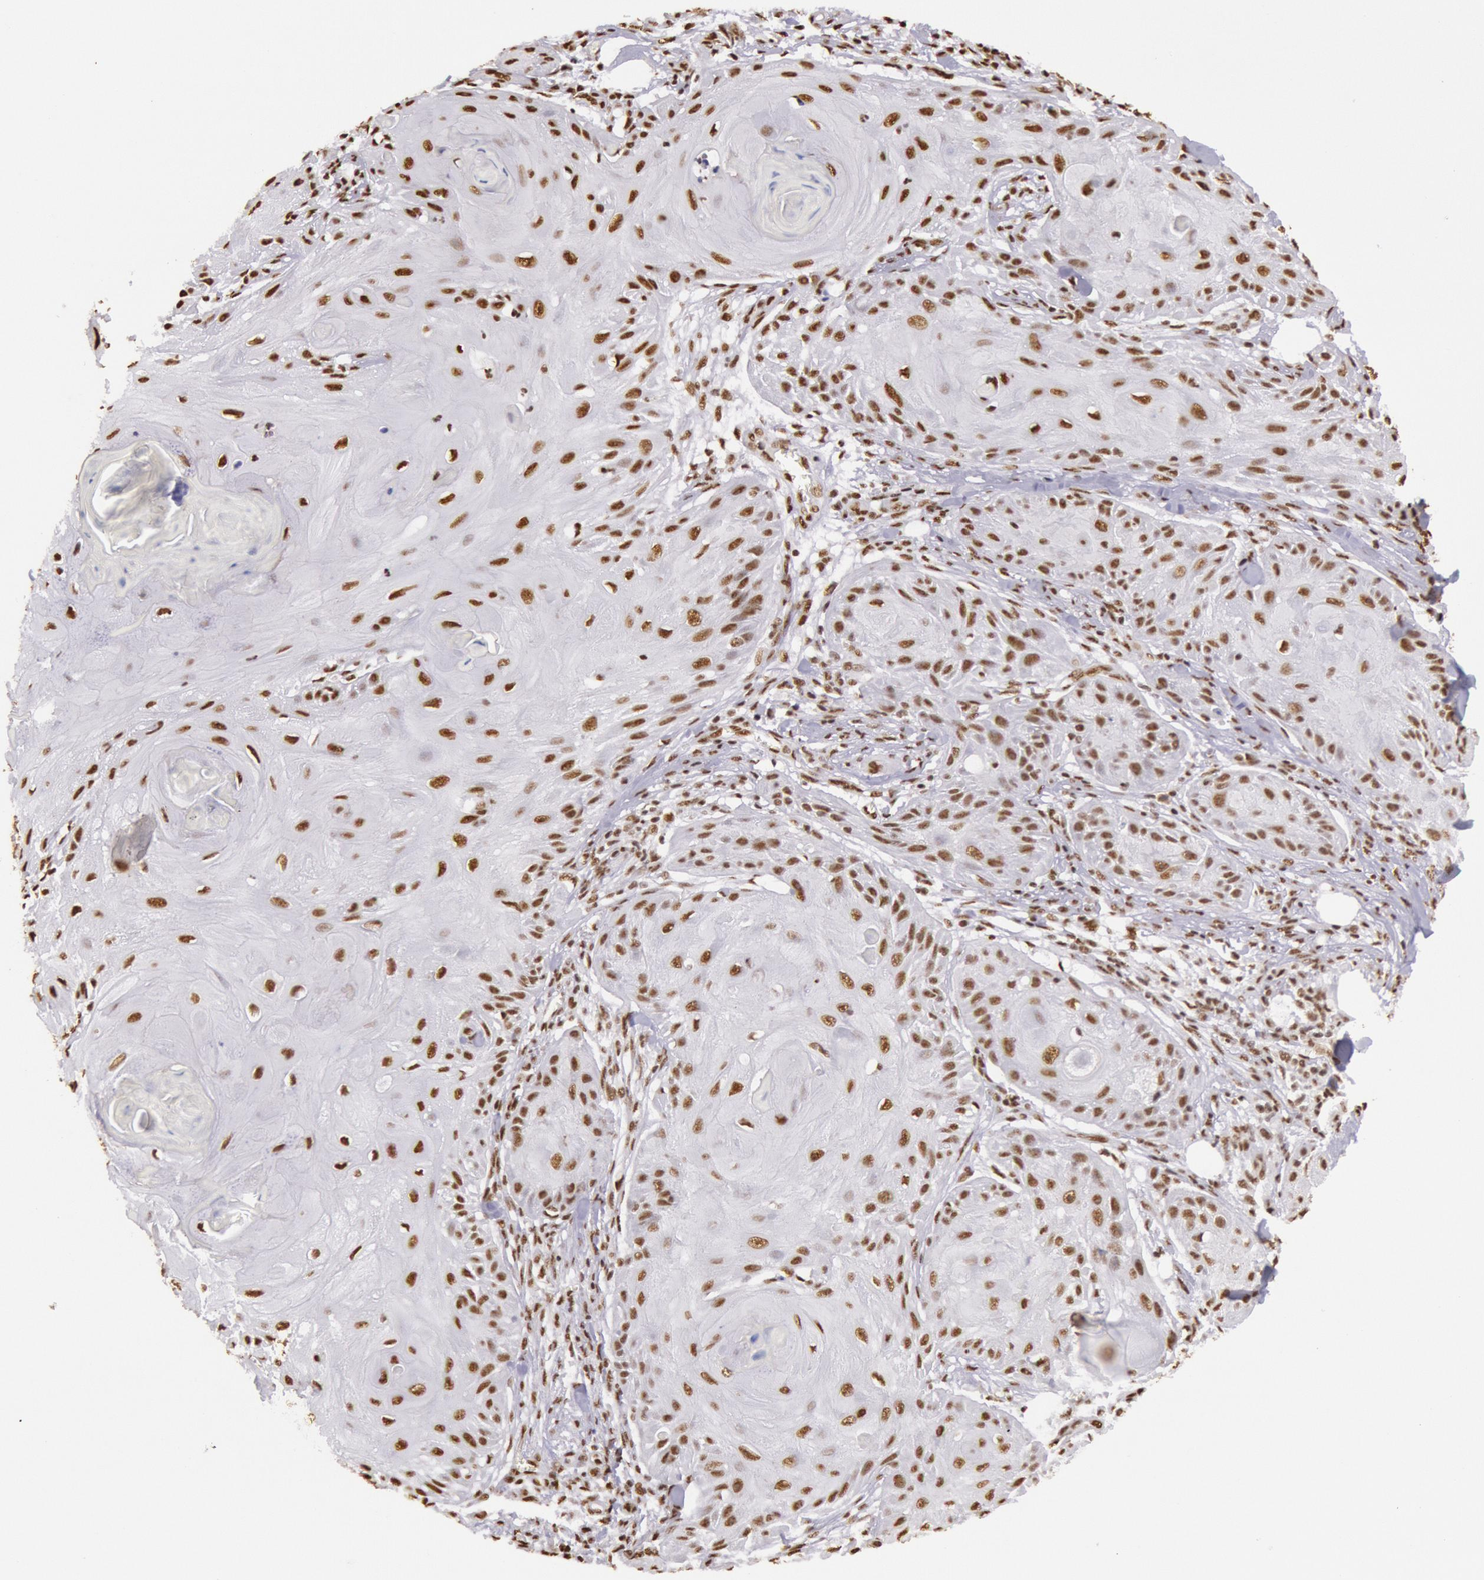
{"staining": {"intensity": "moderate", "quantity": ">75%", "location": "nuclear"}, "tissue": "skin cancer", "cell_type": "Tumor cells", "image_type": "cancer", "snomed": [{"axis": "morphology", "description": "Squamous cell carcinoma, NOS"}, {"axis": "topography", "description": "Skin"}], "caption": "IHC of human skin cancer (squamous cell carcinoma) reveals medium levels of moderate nuclear positivity in approximately >75% of tumor cells.", "gene": "HNRNPH2", "patient": {"sex": "female", "age": 88}}